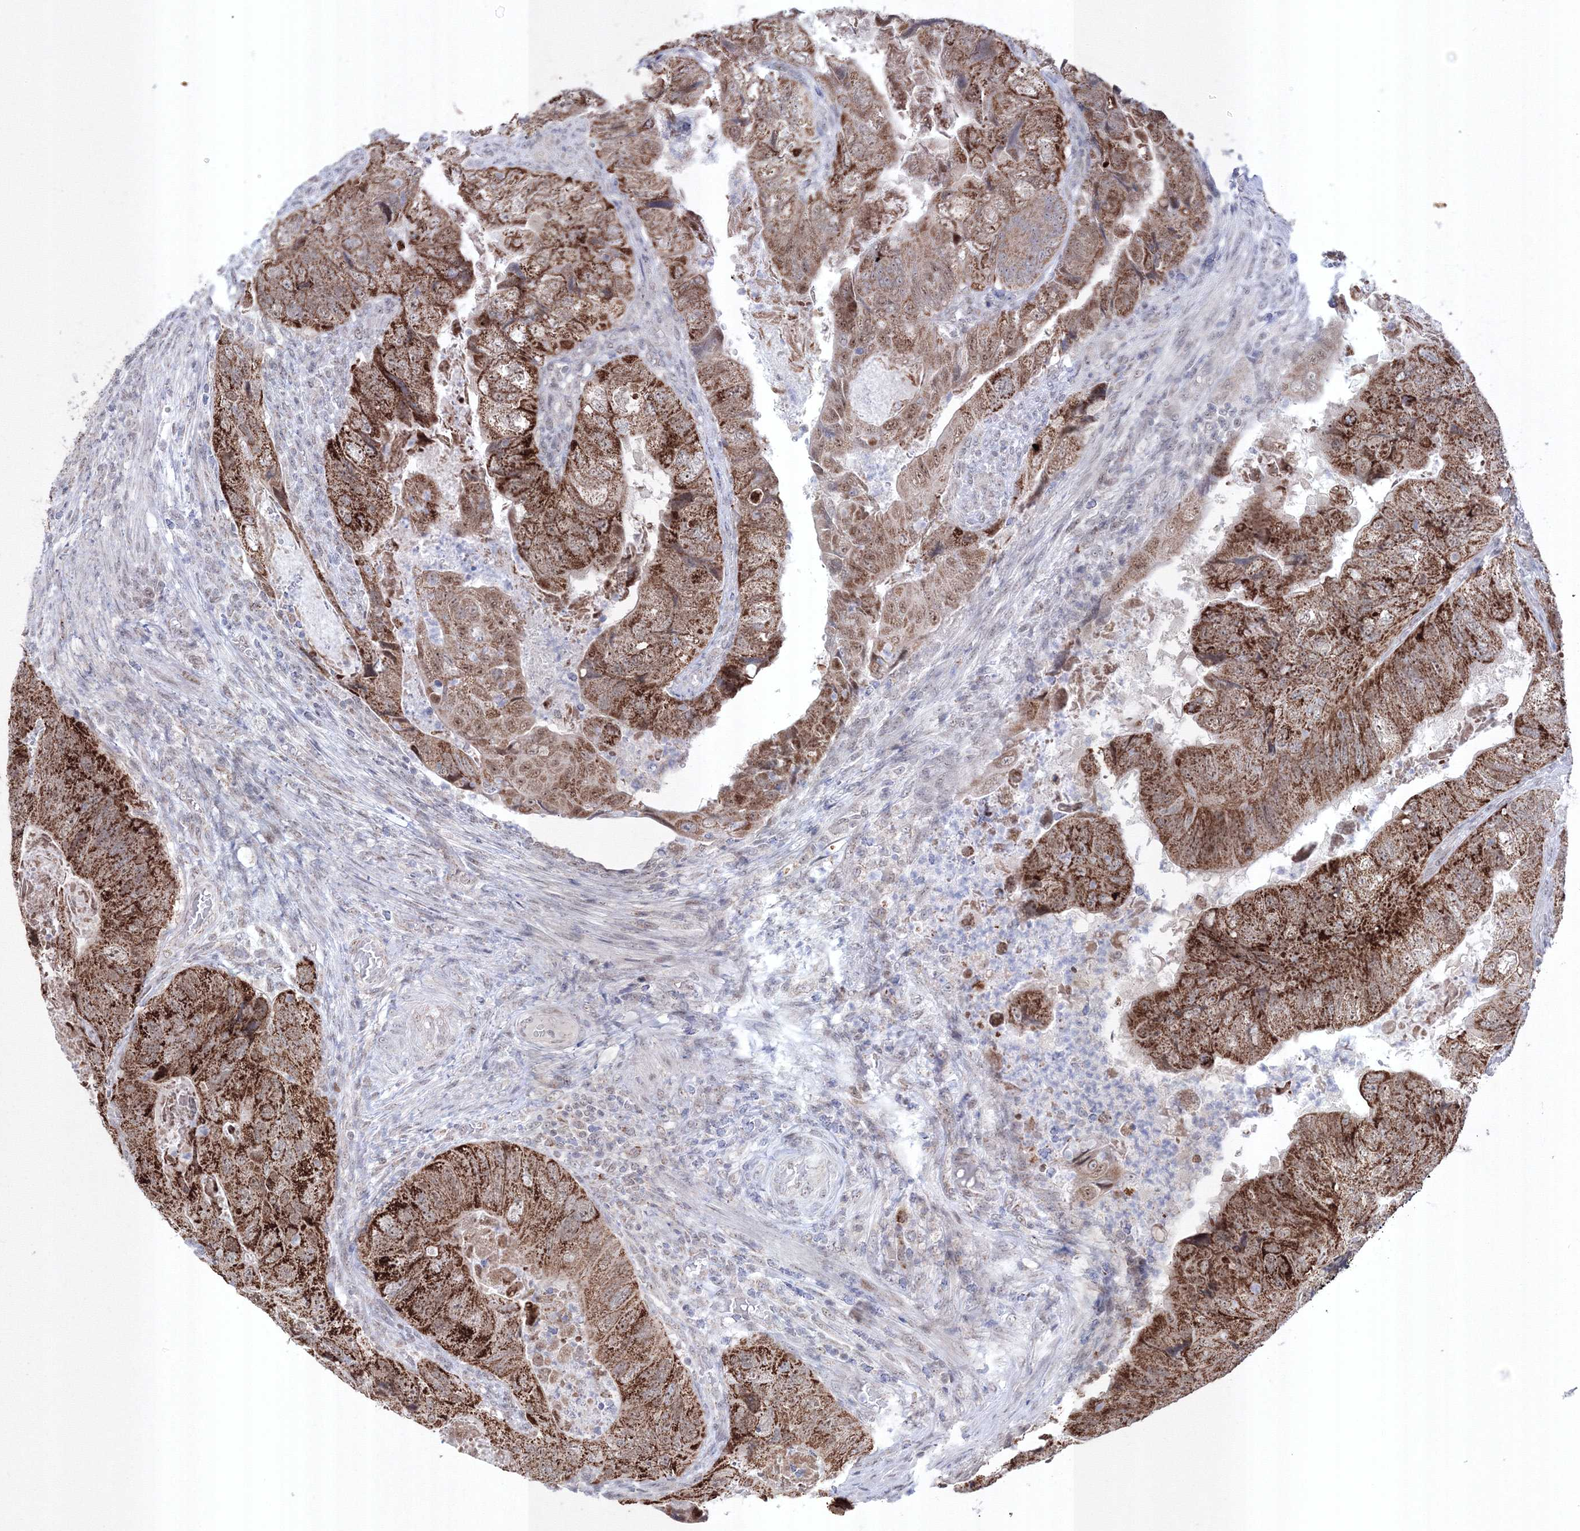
{"staining": {"intensity": "strong", "quantity": ">75%", "location": "cytoplasmic/membranous"}, "tissue": "colorectal cancer", "cell_type": "Tumor cells", "image_type": "cancer", "snomed": [{"axis": "morphology", "description": "Adenocarcinoma, NOS"}, {"axis": "topography", "description": "Rectum"}], "caption": "Colorectal cancer (adenocarcinoma) was stained to show a protein in brown. There is high levels of strong cytoplasmic/membranous positivity in about >75% of tumor cells.", "gene": "GRSF1", "patient": {"sex": "male", "age": 63}}